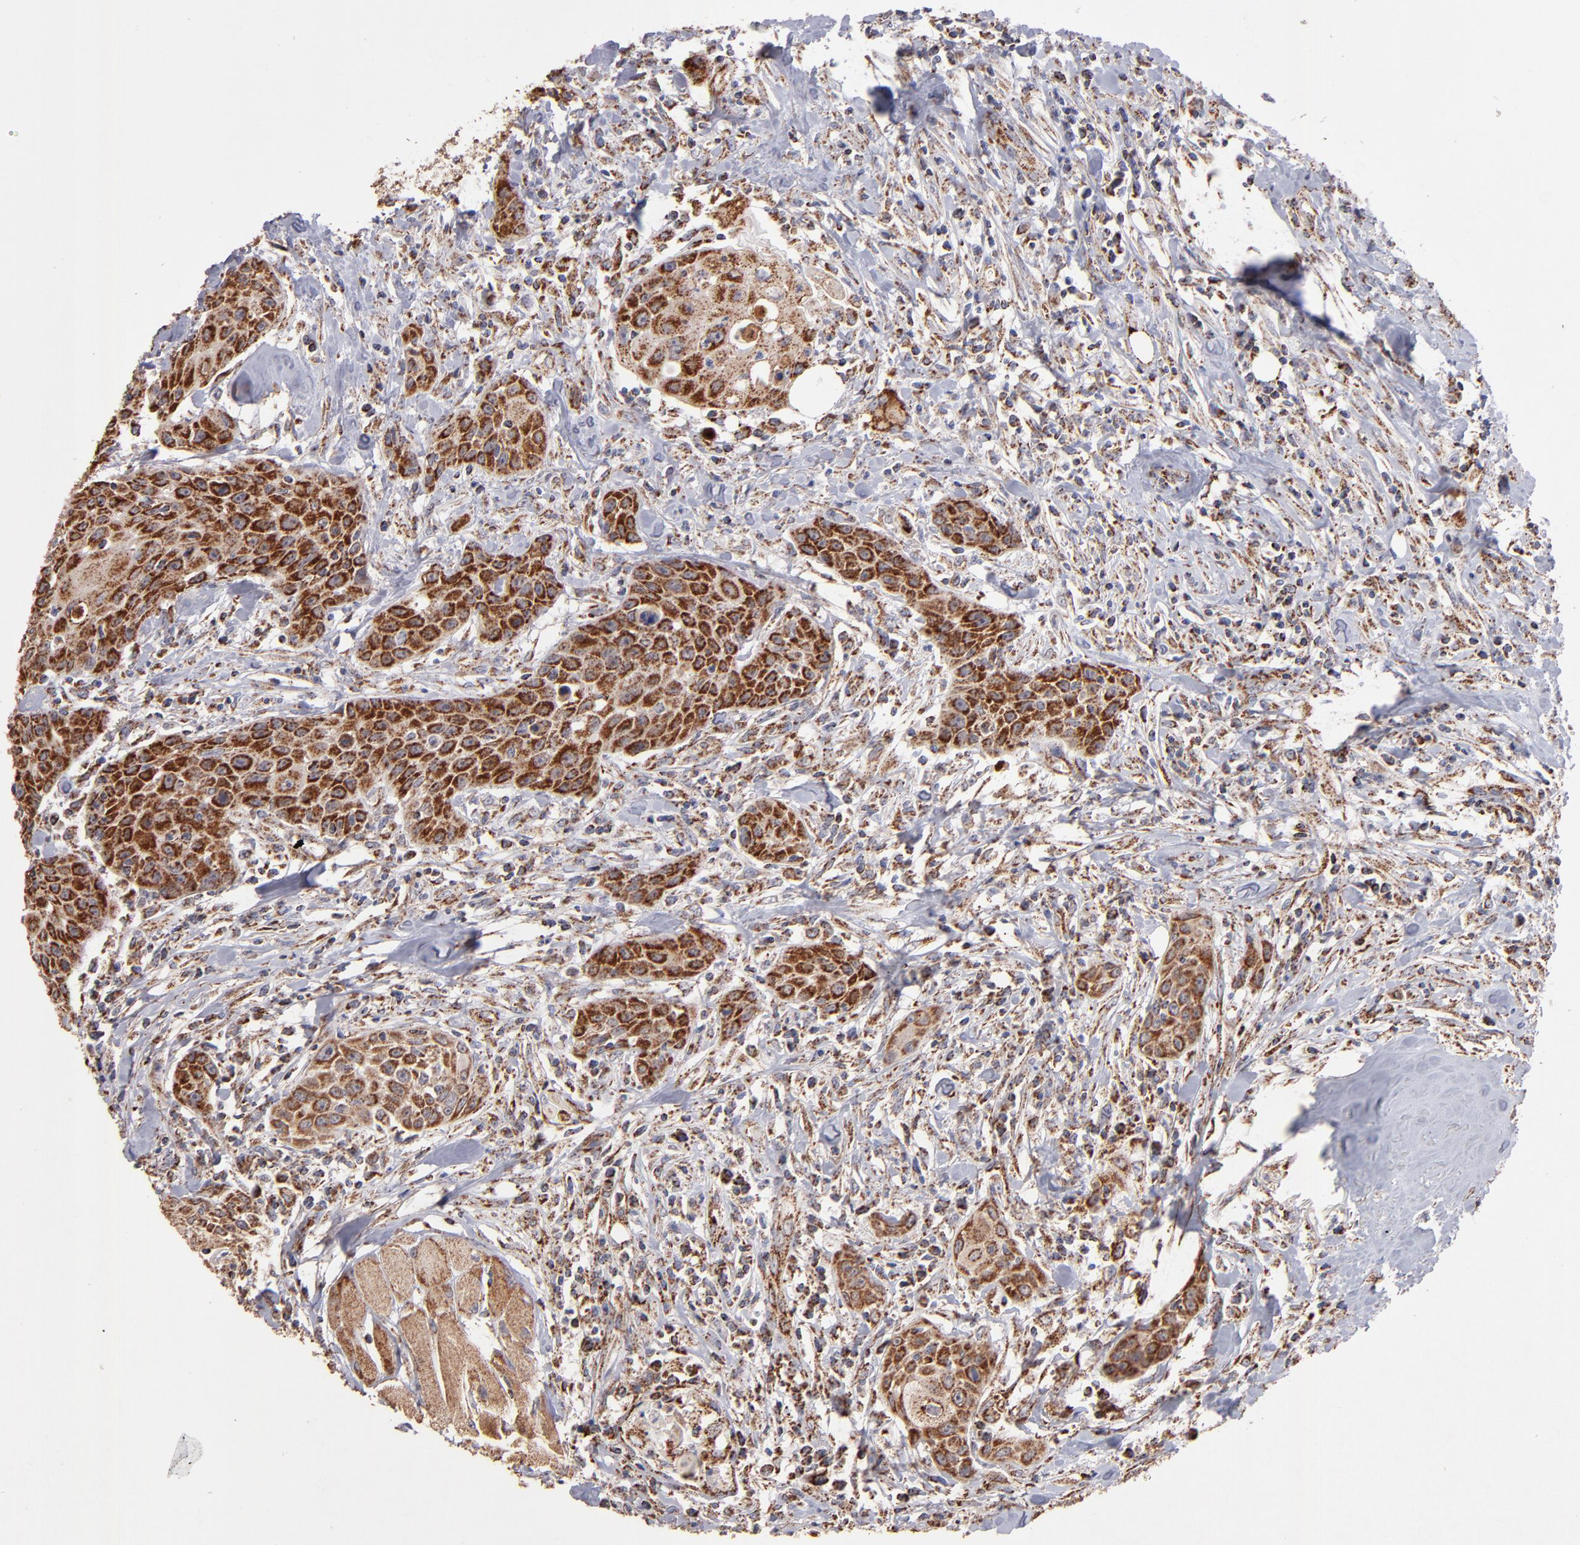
{"staining": {"intensity": "moderate", "quantity": "25%-75%", "location": "cytoplasmic/membranous"}, "tissue": "head and neck cancer", "cell_type": "Tumor cells", "image_type": "cancer", "snomed": [{"axis": "morphology", "description": "Squamous cell carcinoma, NOS"}, {"axis": "topography", "description": "Oral tissue"}, {"axis": "topography", "description": "Head-Neck"}], "caption": "Head and neck cancer stained with DAB (3,3'-diaminobenzidine) immunohistochemistry reveals medium levels of moderate cytoplasmic/membranous expression in about 25%-75% of tumor cells.", "gene": "DLST", "patient": {"sex": "female", "age": 82}}